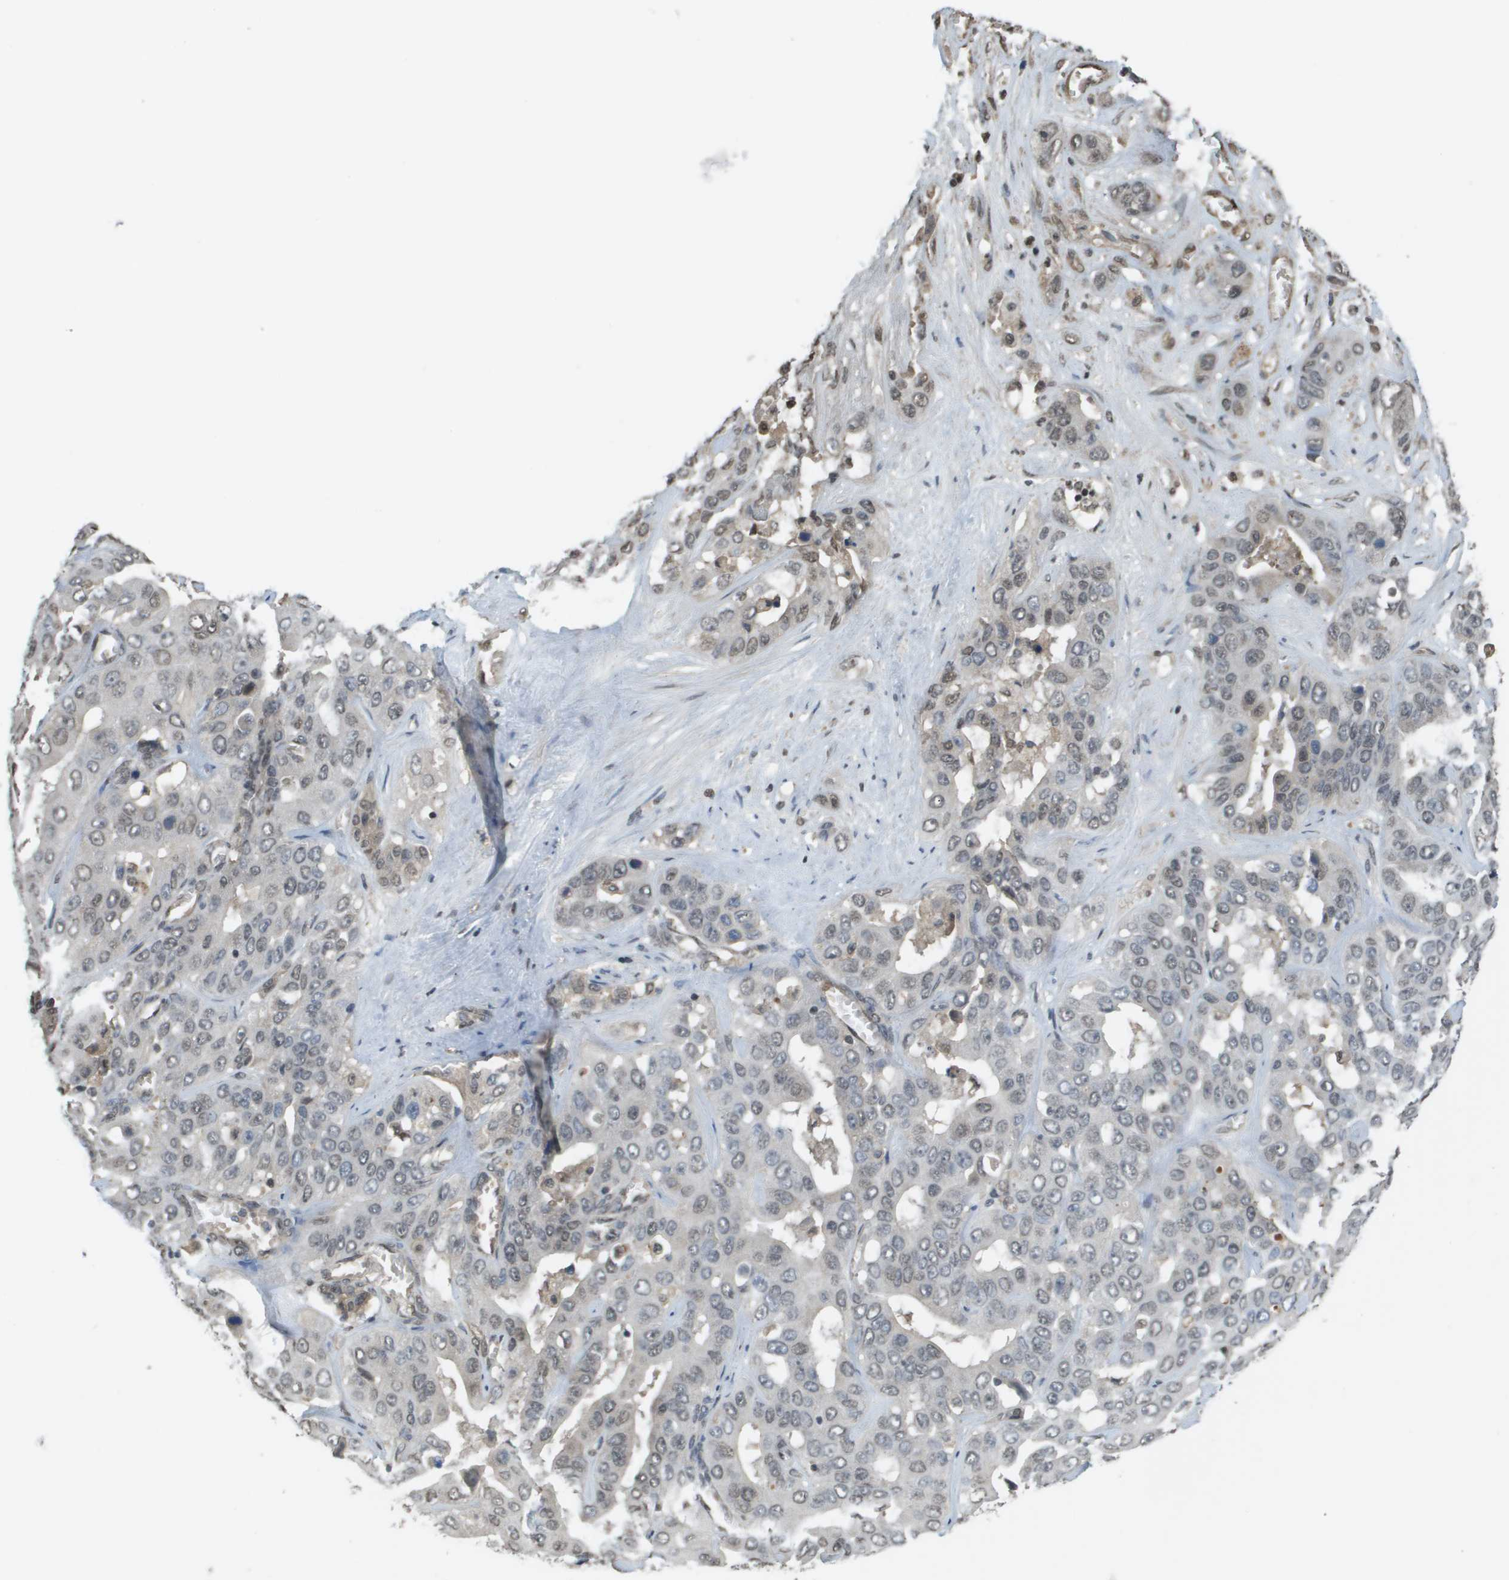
{"staining": {"intensity": "weak", "quantity": "<25%", "location": "nuclear"}, "tissue": "liver cancer", "cell_type": "Tumor cells", "image_type": "cancer", "snomed": [{"axis": "morphology", "description": "Cholangiocarcinoma"}, {"axis": "topography", "description": "Liver"}], "caption": "Tumor cells are negative for brown protein staining in liver cholangiocarcinoma.", "gene": "NDRG2", "patient": {"sex": "female", "age": 52}}